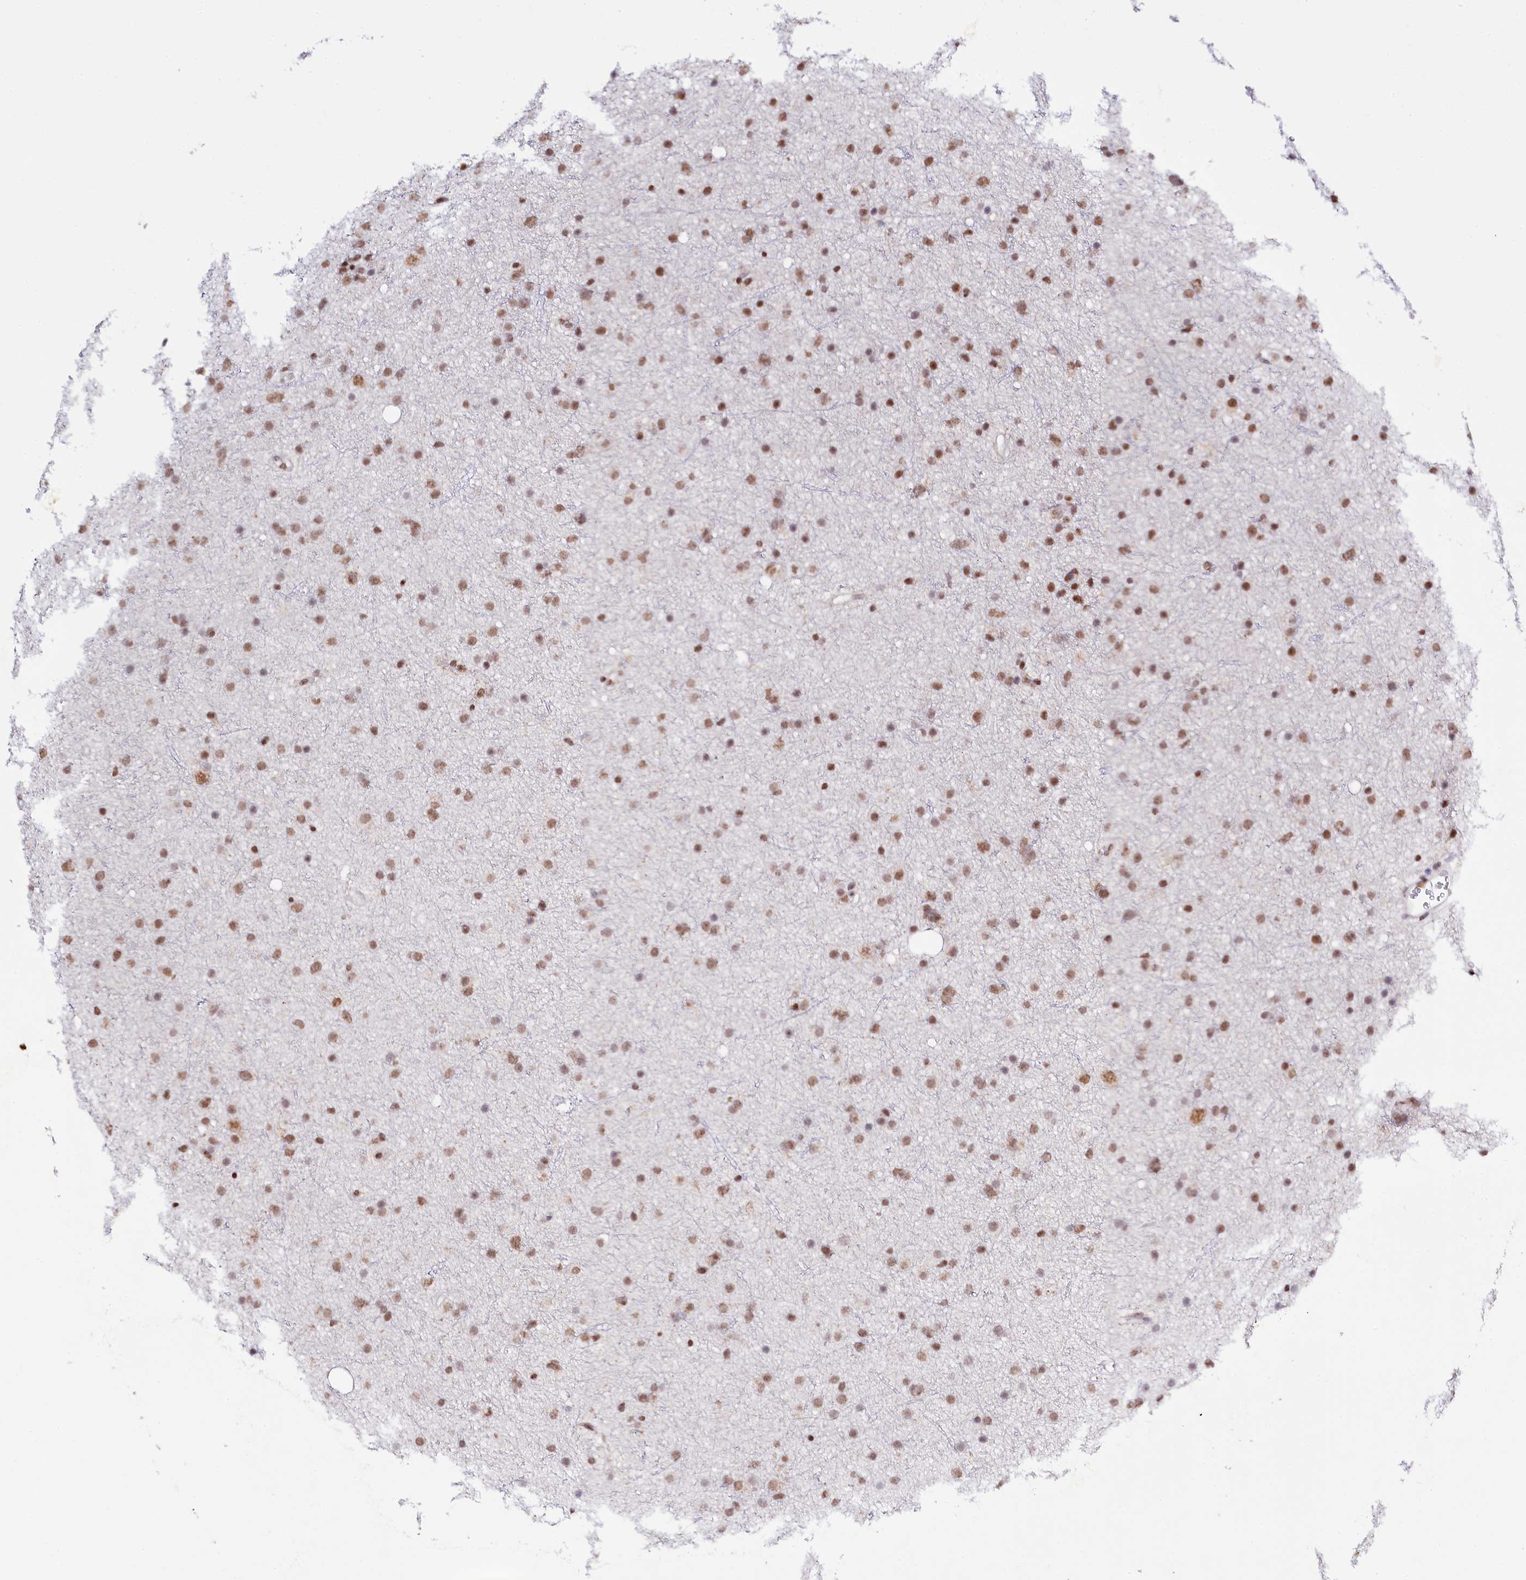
{"staining": {"intensity": "moderate", "quantity": ">75%", "location": "nuclear"}, "tissue": "glioma", "cell_type": "Tumor cells", "image_type": "cancer", "snomed": [{"axis": "morphology", "description": "Glioma, malignant, Low grade"}, {"axis": "topography", "description": "Cerebral cortex"}], "caption": "IHC of malignant glioma (low-grade) demonstrates medium levels of moderate nuclear staining in approximately >75% of tumor cells.", "gene": "SPATS2", "patient": {"sex": "female", "age": 39}}